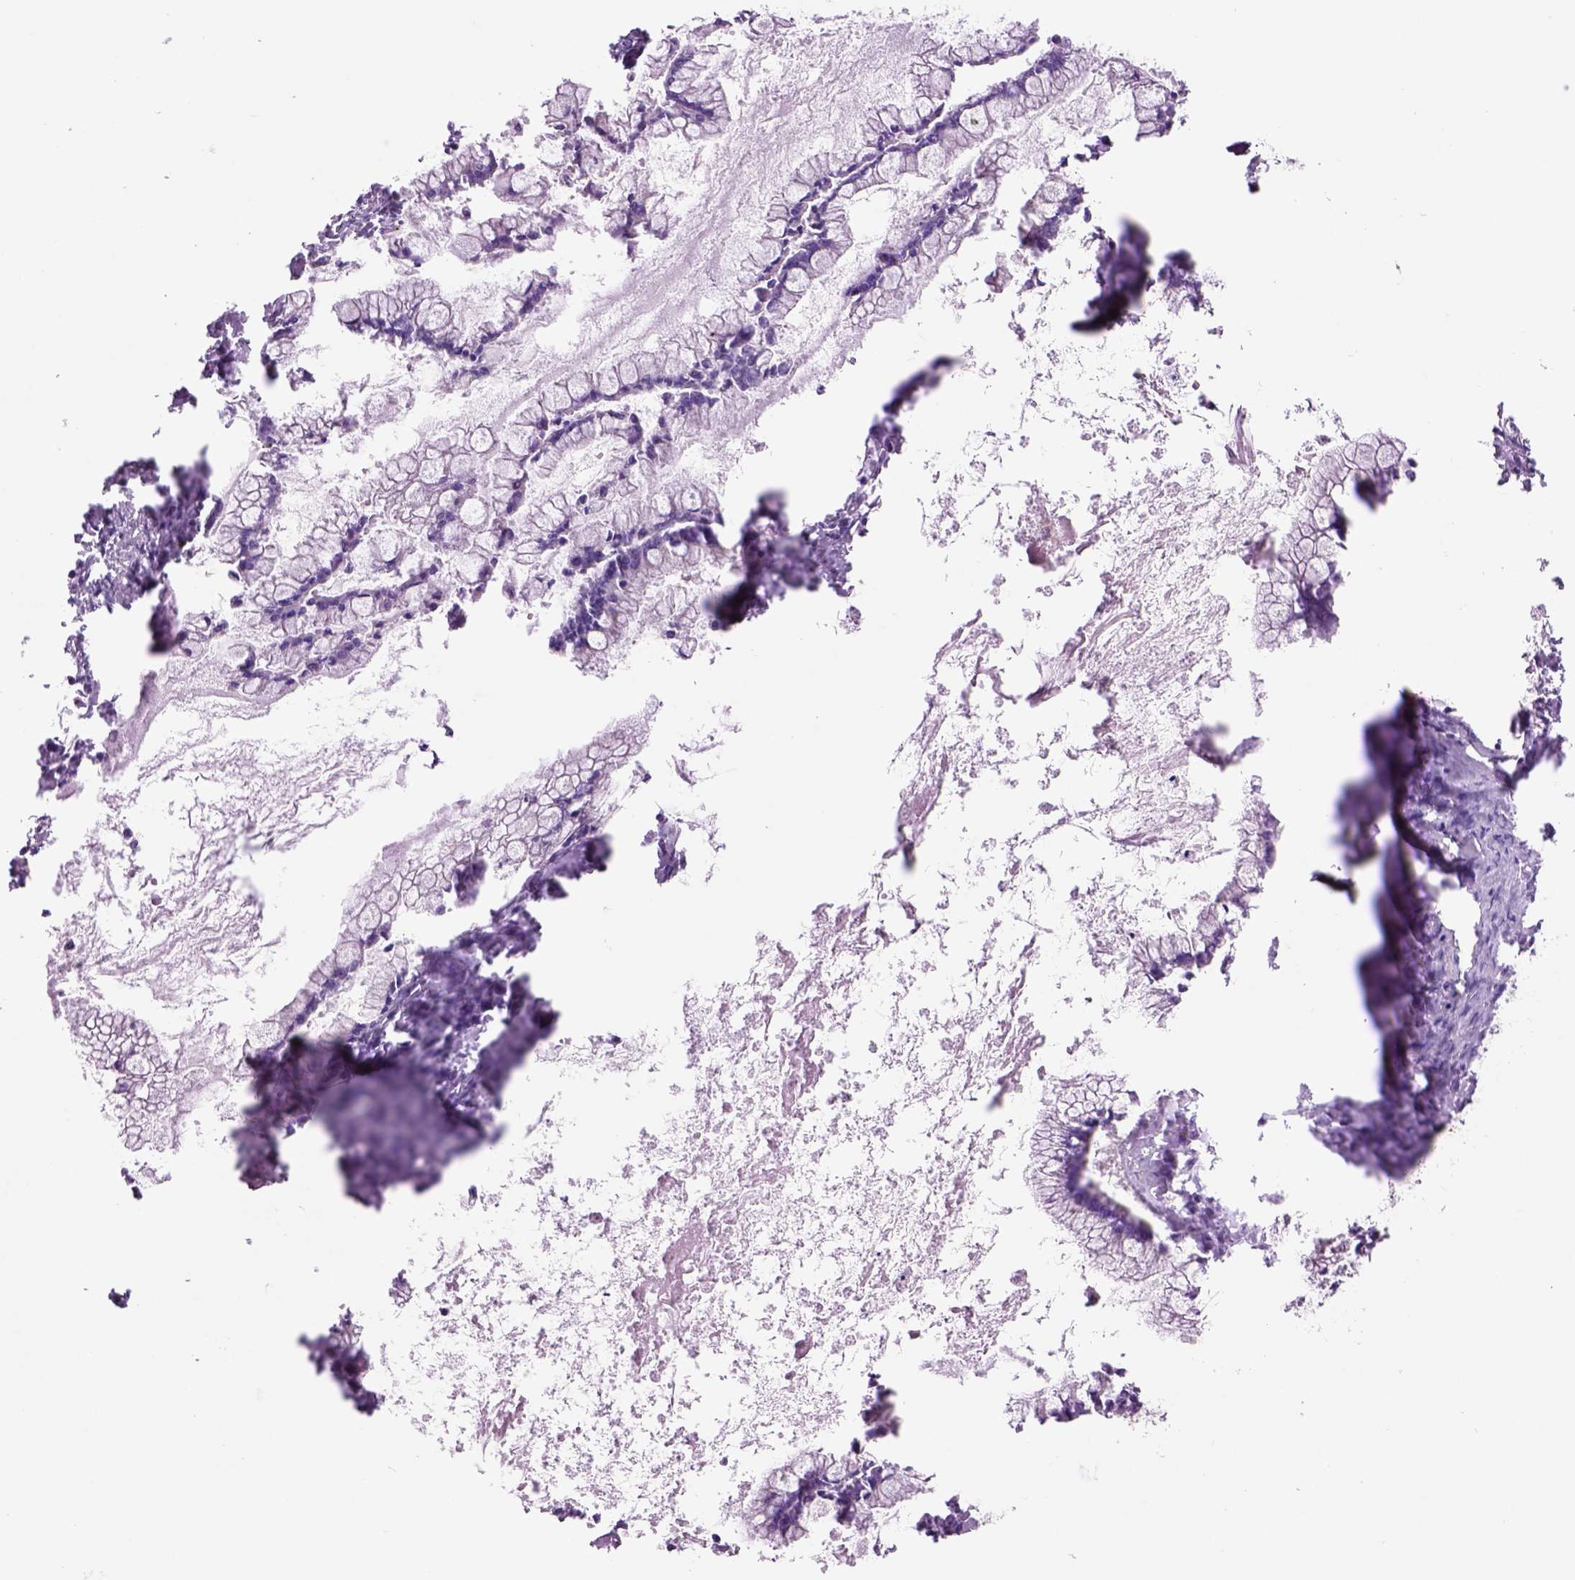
{"staining": {"intensity": "negative", "quantity": "none", "location": "none"}, "tissue": "ovarian cancer", "cell_type": "Tumor cells", "image_type": "cancer", "snomed": [{"axis": "morphology", "description": "Cystadenocarcinoma, mucinous, NOS"}, {"axis": "topography", "description": "Ovary"}], "caption": "Tumor cells show no significant positivity in mucinous cystadenocarcinoma (ovarian). (DAB (3,3'-diaminobenzidine) IHC, high magnification).", "gene": "PIAS3", "patient": {"sex": "female", "age": 67}}